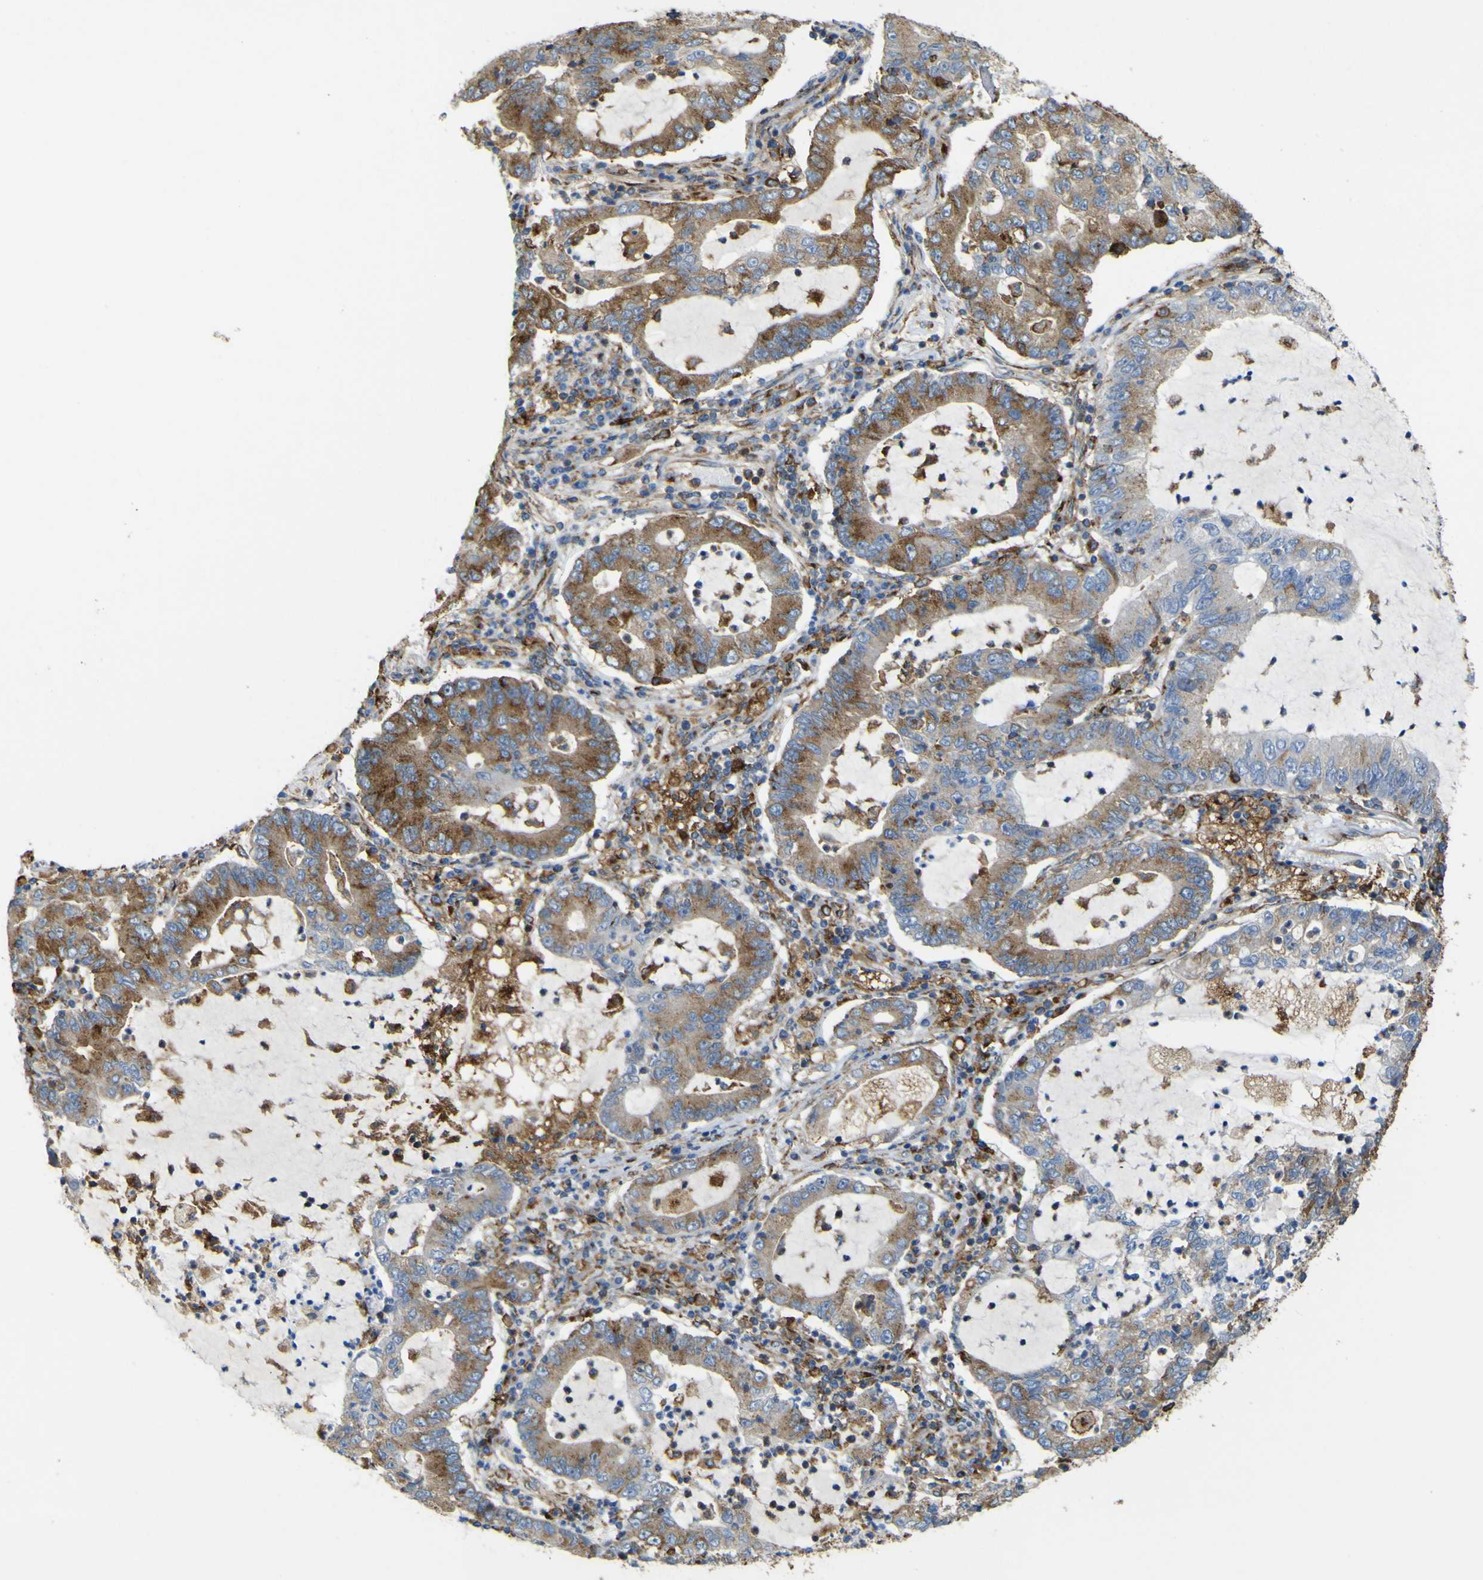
{"staining": {"intensity": "moderate", "quantity": ">75%", "location": "cytoplasmic/membranous"}, "tissue": "lung cancer", "cell_type": "Tumor cells", "image_type": "cancer", "snomed": [{"axis": "morphology", "description": "Adenocarcinoma, NOS"}, {"axis": "topography", "description": "Lung"}], "caption": "High-power microscopy captured an immunohistochemistry (IHC) photomicrograph of lung cancer, revealing moderate cytoplasmic/membranous staining in approximately >75% of tumor cells.", "gene": "IGF2R", "patient": {"sex": "female", "age": 51}}